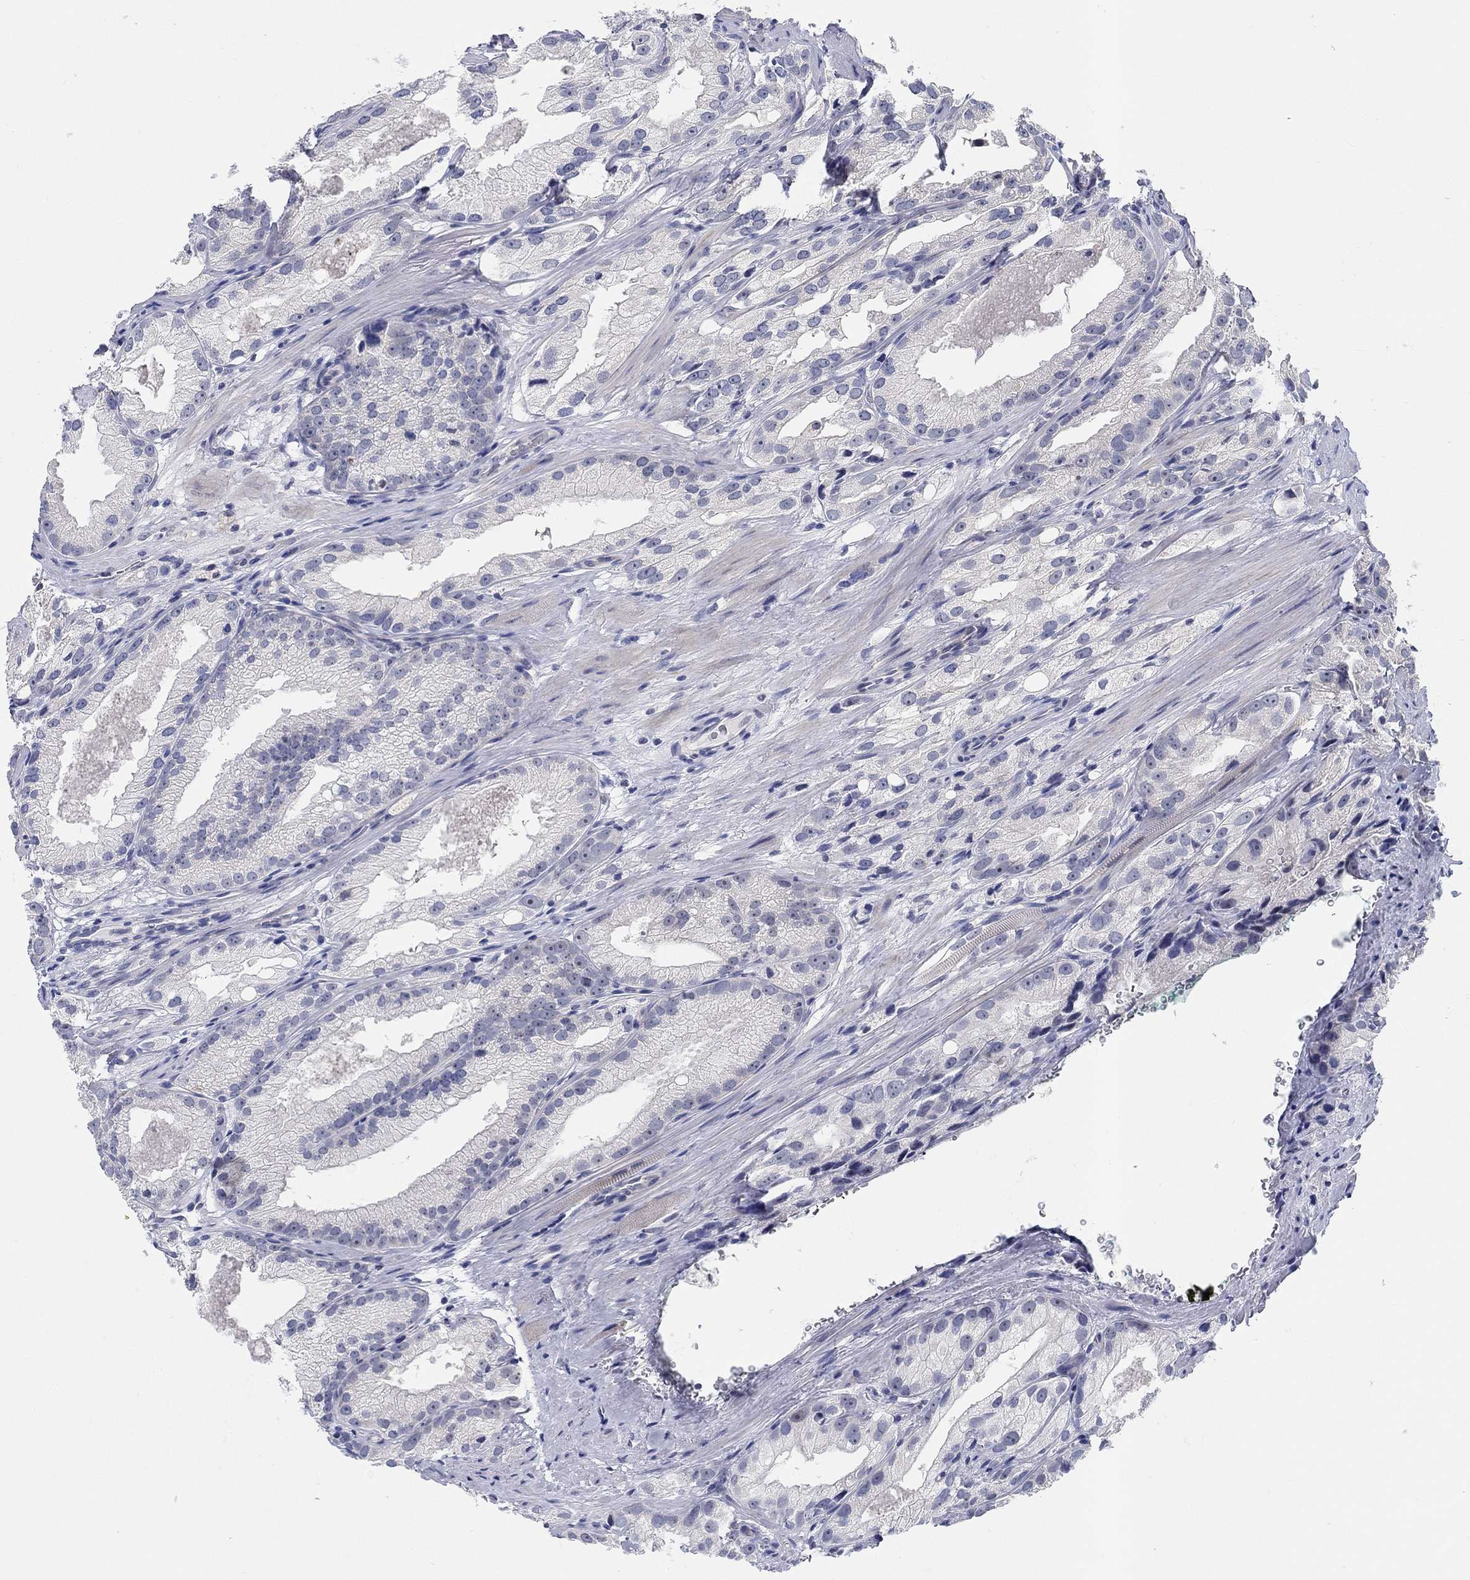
{"staining": {"intensity": "negative", "quantity": "none", "location": "none"}, "tissue": "prostate cancer", "cell_type": "Tumor cells", "image_type": "cancer", "snomed": [{"axis": "morphology", "description": "Adenocarcinoma, High grade"}, {"axis": "topography", "description": "Prostate and seminal vesicle, NOS"}], "caption": "Immunohistochemistry (IHC) histopathology image of neoplastic tissue: prostate cancer (adenocarcinoma (high-grade)) stained with DAB displays no significant protein positivity in tumor cells. (Stains: DAB immunohistochemistry with hematoxylin counter stain, Microscopy: brightfield microscopy at high magnification).", "gene": "SMIM18", "patient": {"sex": "male", "age": 62}}